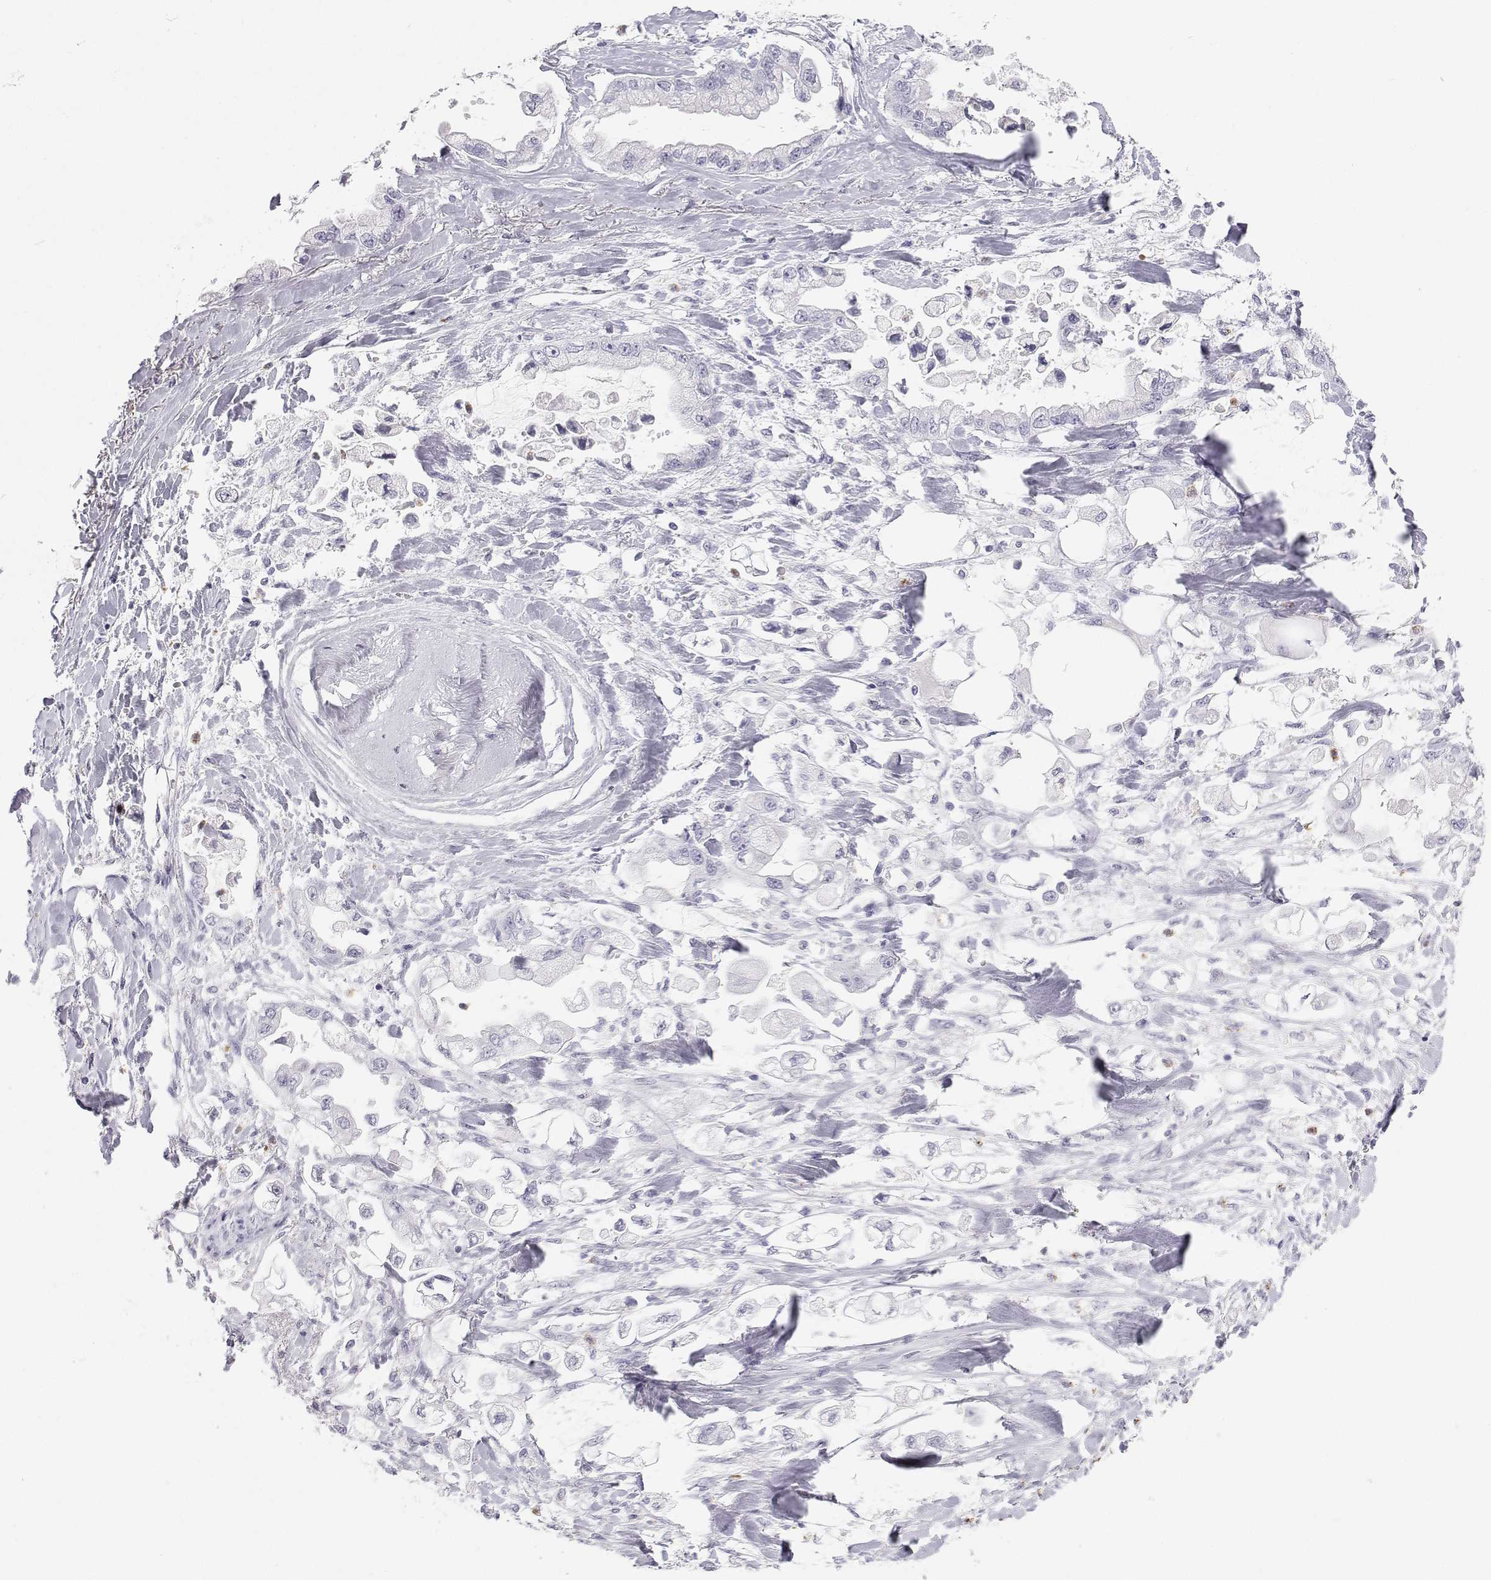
{"staining": {"intensity": "negative", "quantity": "none", "location": "none"}, "tissue": "stomach cancer", "cell_type": "Tumor cells", "image_type": "cancer", "snomed": [{"axis": "morphology", "description": "Adenocarcinoma, NOS"}, {"axis": "topography", "description": "Stomach"}], "caption": "IHC photomicrograph of stomach adenocarcinoma stained for a protein (brown), which demonstrates no expression in tumor cells.", "gene": "SFTPB", "patient": {"sex": "male", "age": 62}}